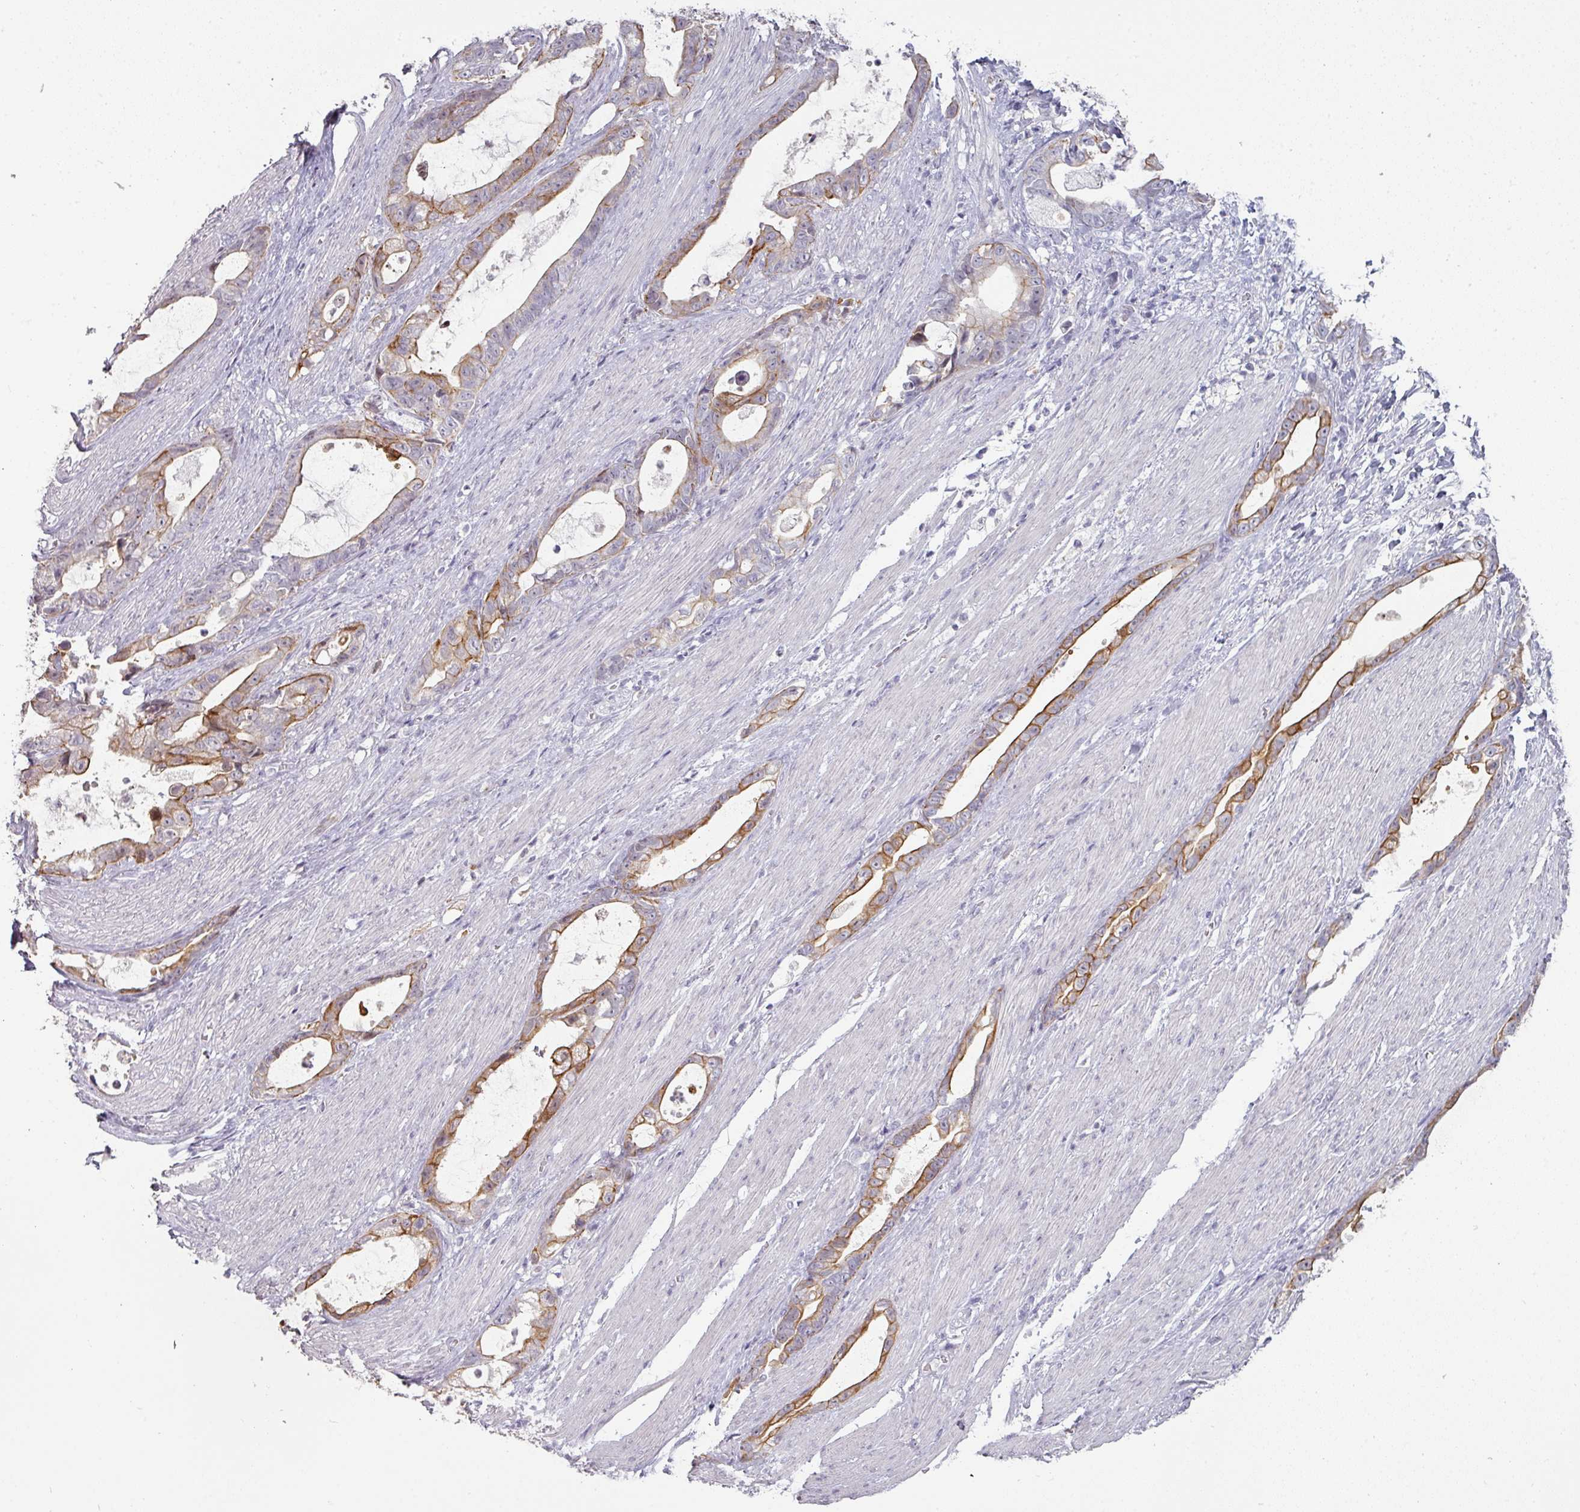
{"staining": {"intensity": "moderate", "quantity": "25%-75%", "location": "cytoplasmic/membranous"}, "tissue": "stomach cancer", "cell_type": "Tumor cells", "image_type": "cancer", "snomed": [{"axis": "morphology", "description": "Adenocarcinoma, NOS"}, {"axis": "topography", "description": "Stomach"}], "caption": "A brown stain shows moderate cytoplasmic/membranous expression of a protein in human stomach adenocarcinoma tumor cells.", "gene": "GTF2H3", "patient": {"sex": "male", "age": 55}}